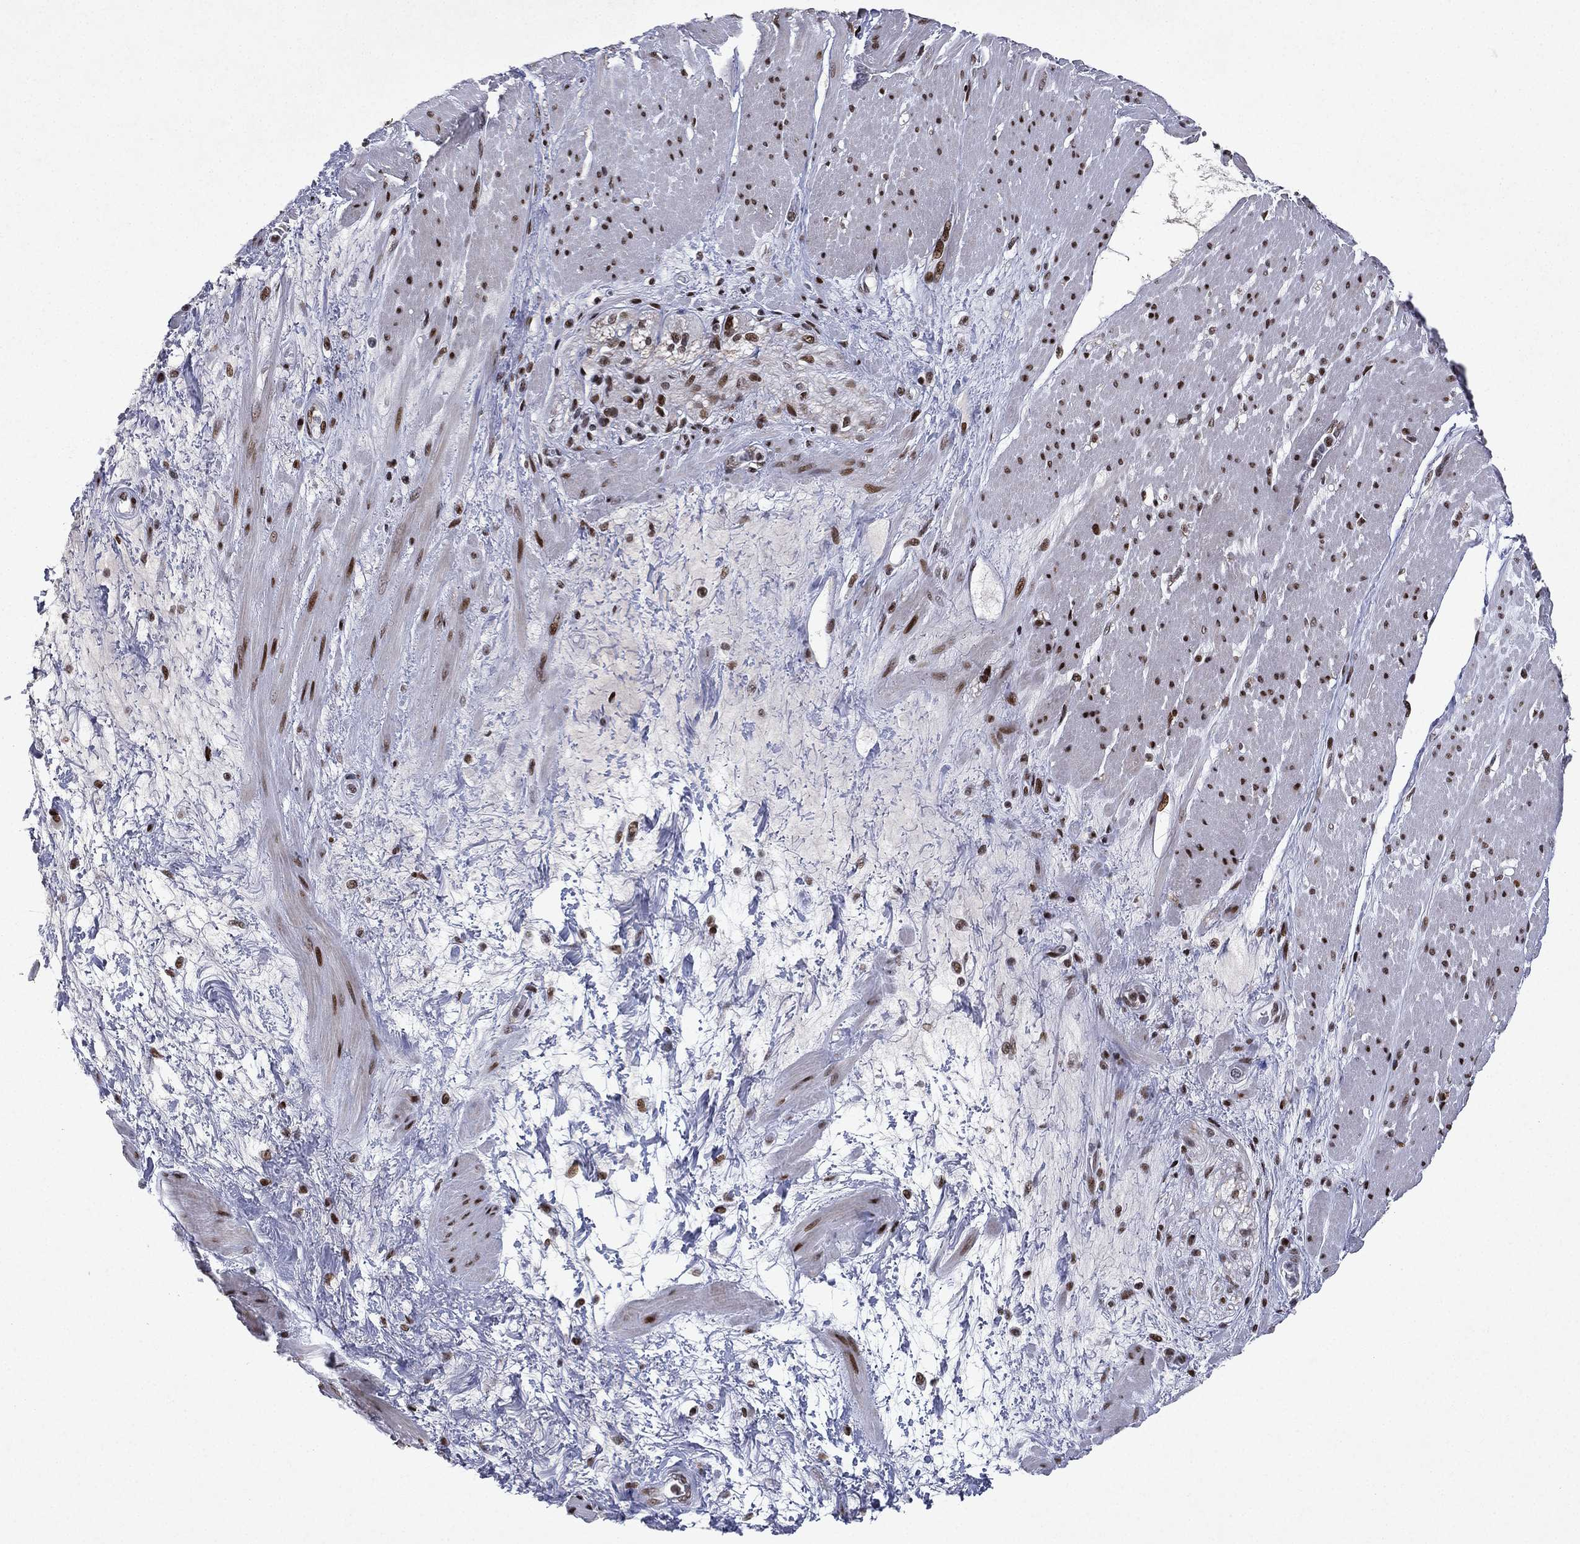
{"staining": {"intensity": "moderate", "quantity": ">75%", "location": "nuclear"}, "tissue": "smooth muscle", "cell_type": "Smooth muscle cells", "image_type": "normal", "snomed": [{"axis": "morphology", "description": "Normal tissue, NOS"}, {"axis": "topography", "description": "Soft tissue"}, {"axis": "topography", "description": "Smooth muscle"}], "caption": "Immunohistochemistry (IHC) of benign human smooth muscle exhibits medium levels of moderate nuclear expression in approximately >75% of smooth muscle cells. The protein of interest is shown in brown color, while the nuclei are stained blue.", "gene": "RTF1", "patient": {"sex": "male", "age": 72}}